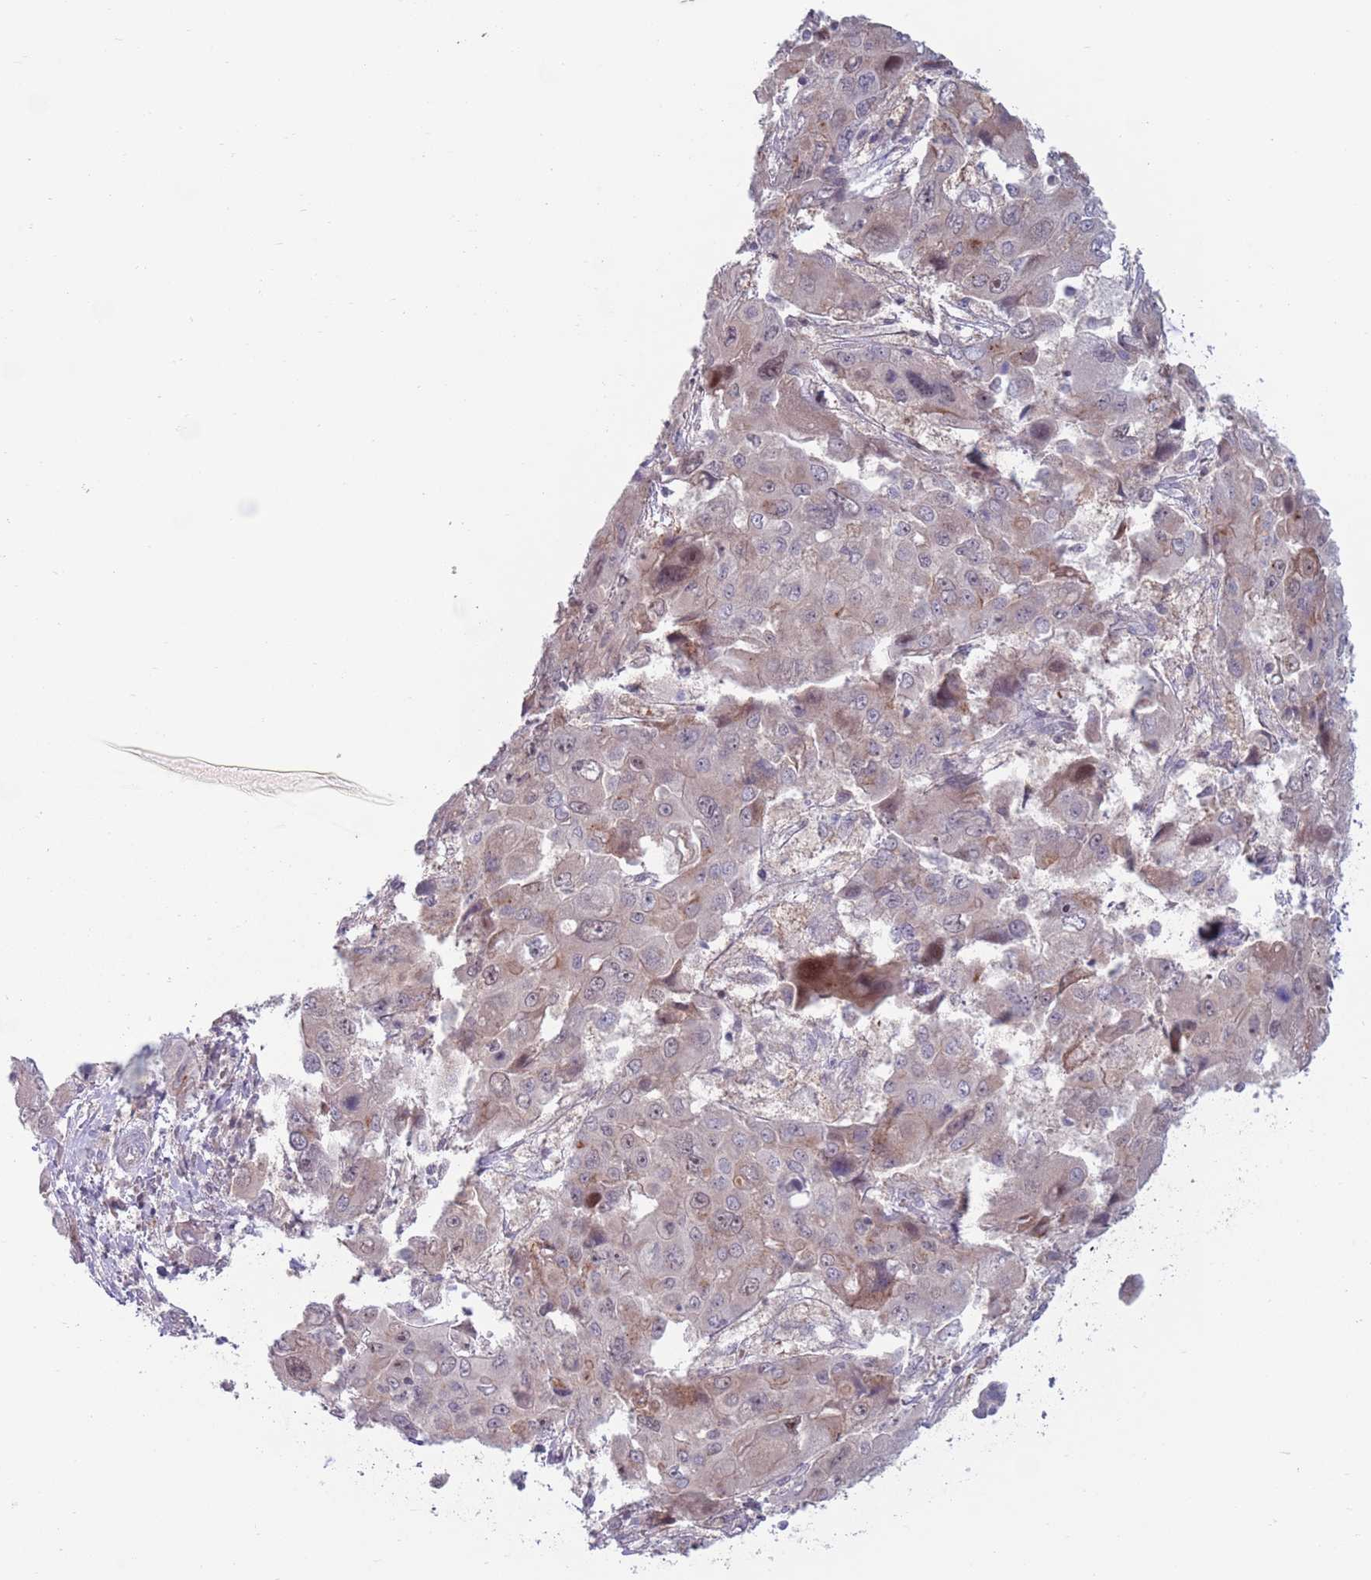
{"staining": {"intensity": "weak", "quantity": "<25%", "location": "cytoplasmic/membranous"}, "tissue": "liver cancer", "cell_type": "Tumor cells", "image_type": "cancer", "snomed": [{"axis": "morphology", "description": "Cholangiocarcinoma"}, {"axis": "topography", "description": "Liver"}], "caption": "Human liver cancer stained for a protein using IHC shows no positivity in tumor cells.", "gene": "CLNS1A", "patient": {"sex": "male", "age": 67}}